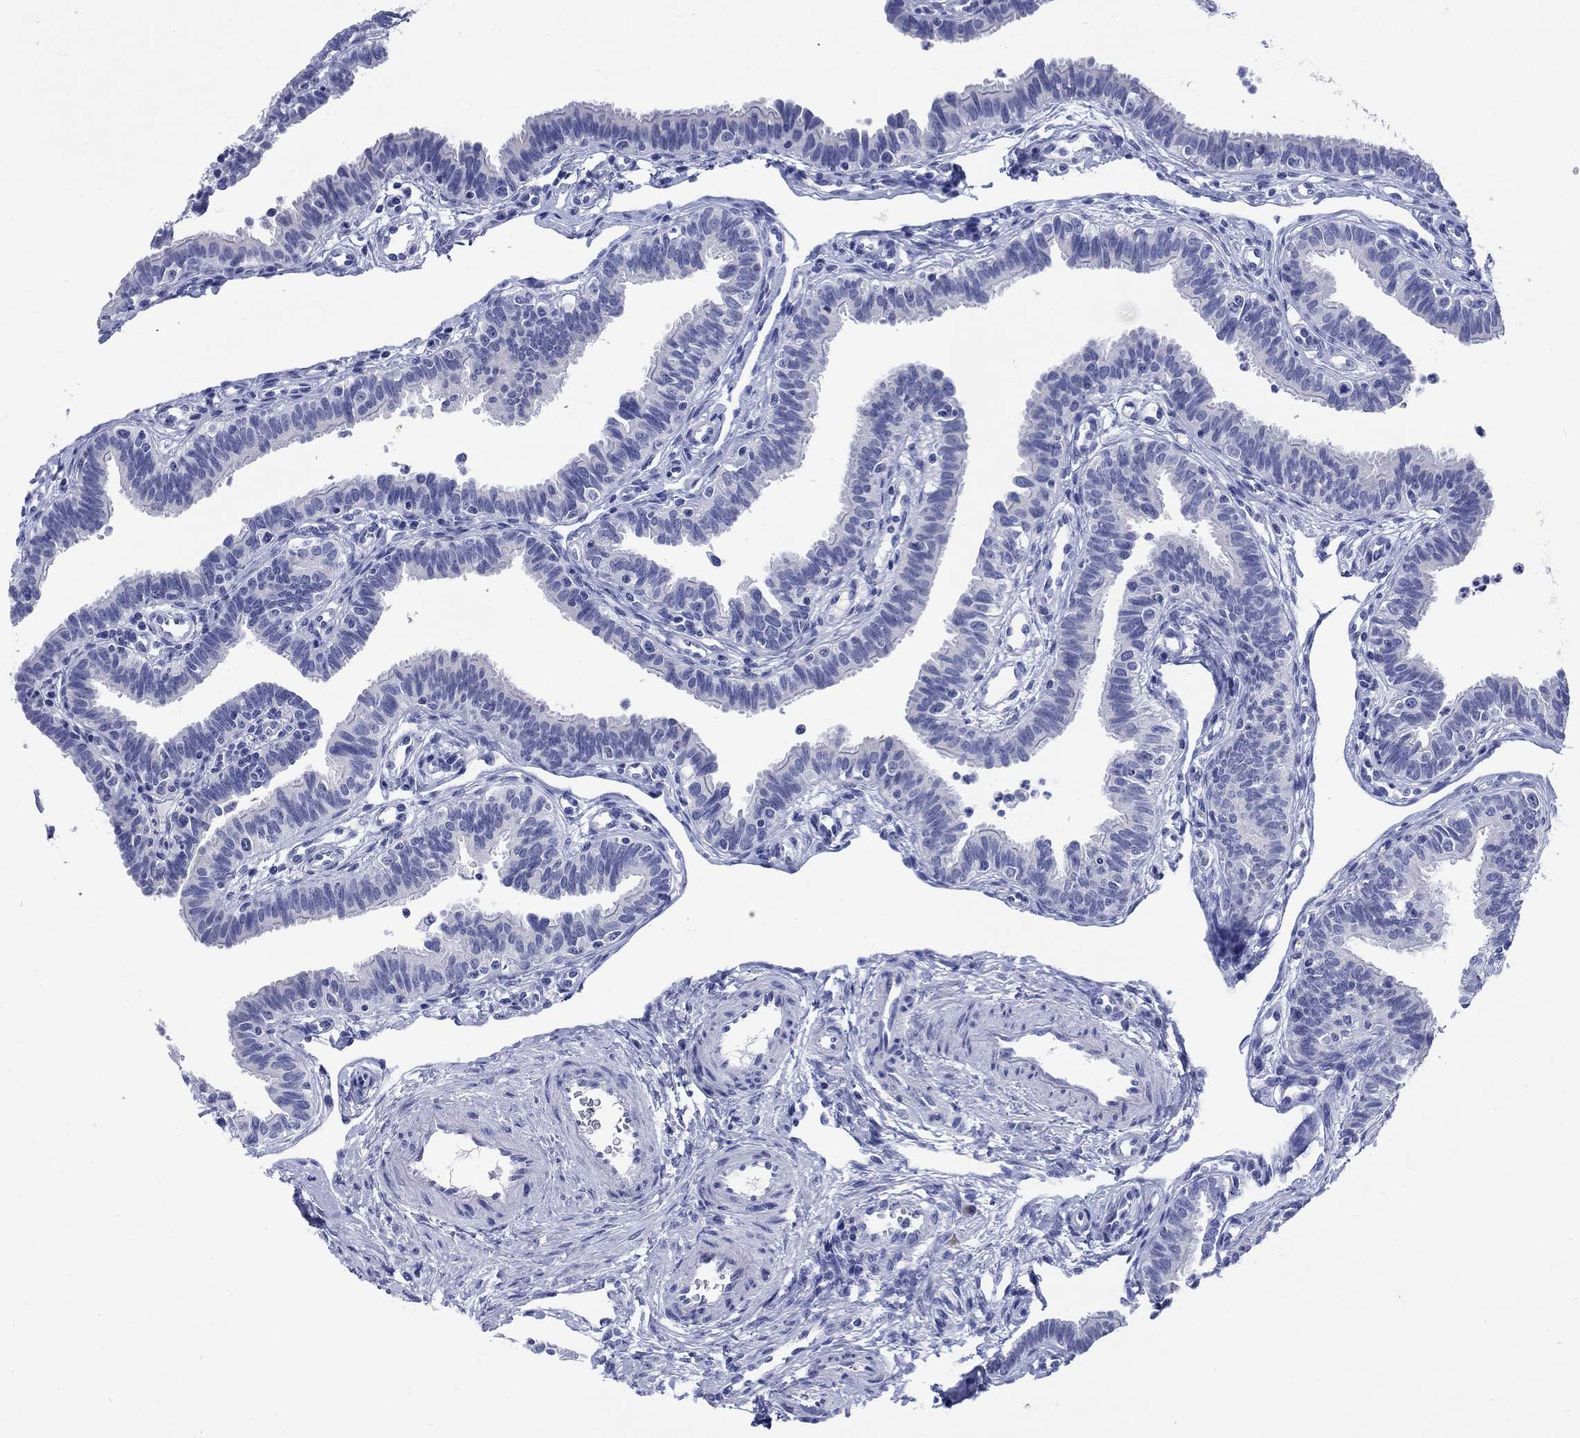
{"staining": {"intensity": "negative", "quantity": "none", "location": "none"}, "tissue": "fallopian tube", "cell_type": "Glandular cells", "image_type": "normal", "snomed": [{"axis": "morphology", "description": "Normal tissue, NOS"}, {"axis": "topography", "description": "Fallopian tube"}], "caption": "Glandular cells are negative for brown protein staining in normal fallopian tube. (Immunohistochemistry, brightfield microscopy, high magnification).", "gene": "KRT76", "patient": {"sex": "female", "age": 36}}